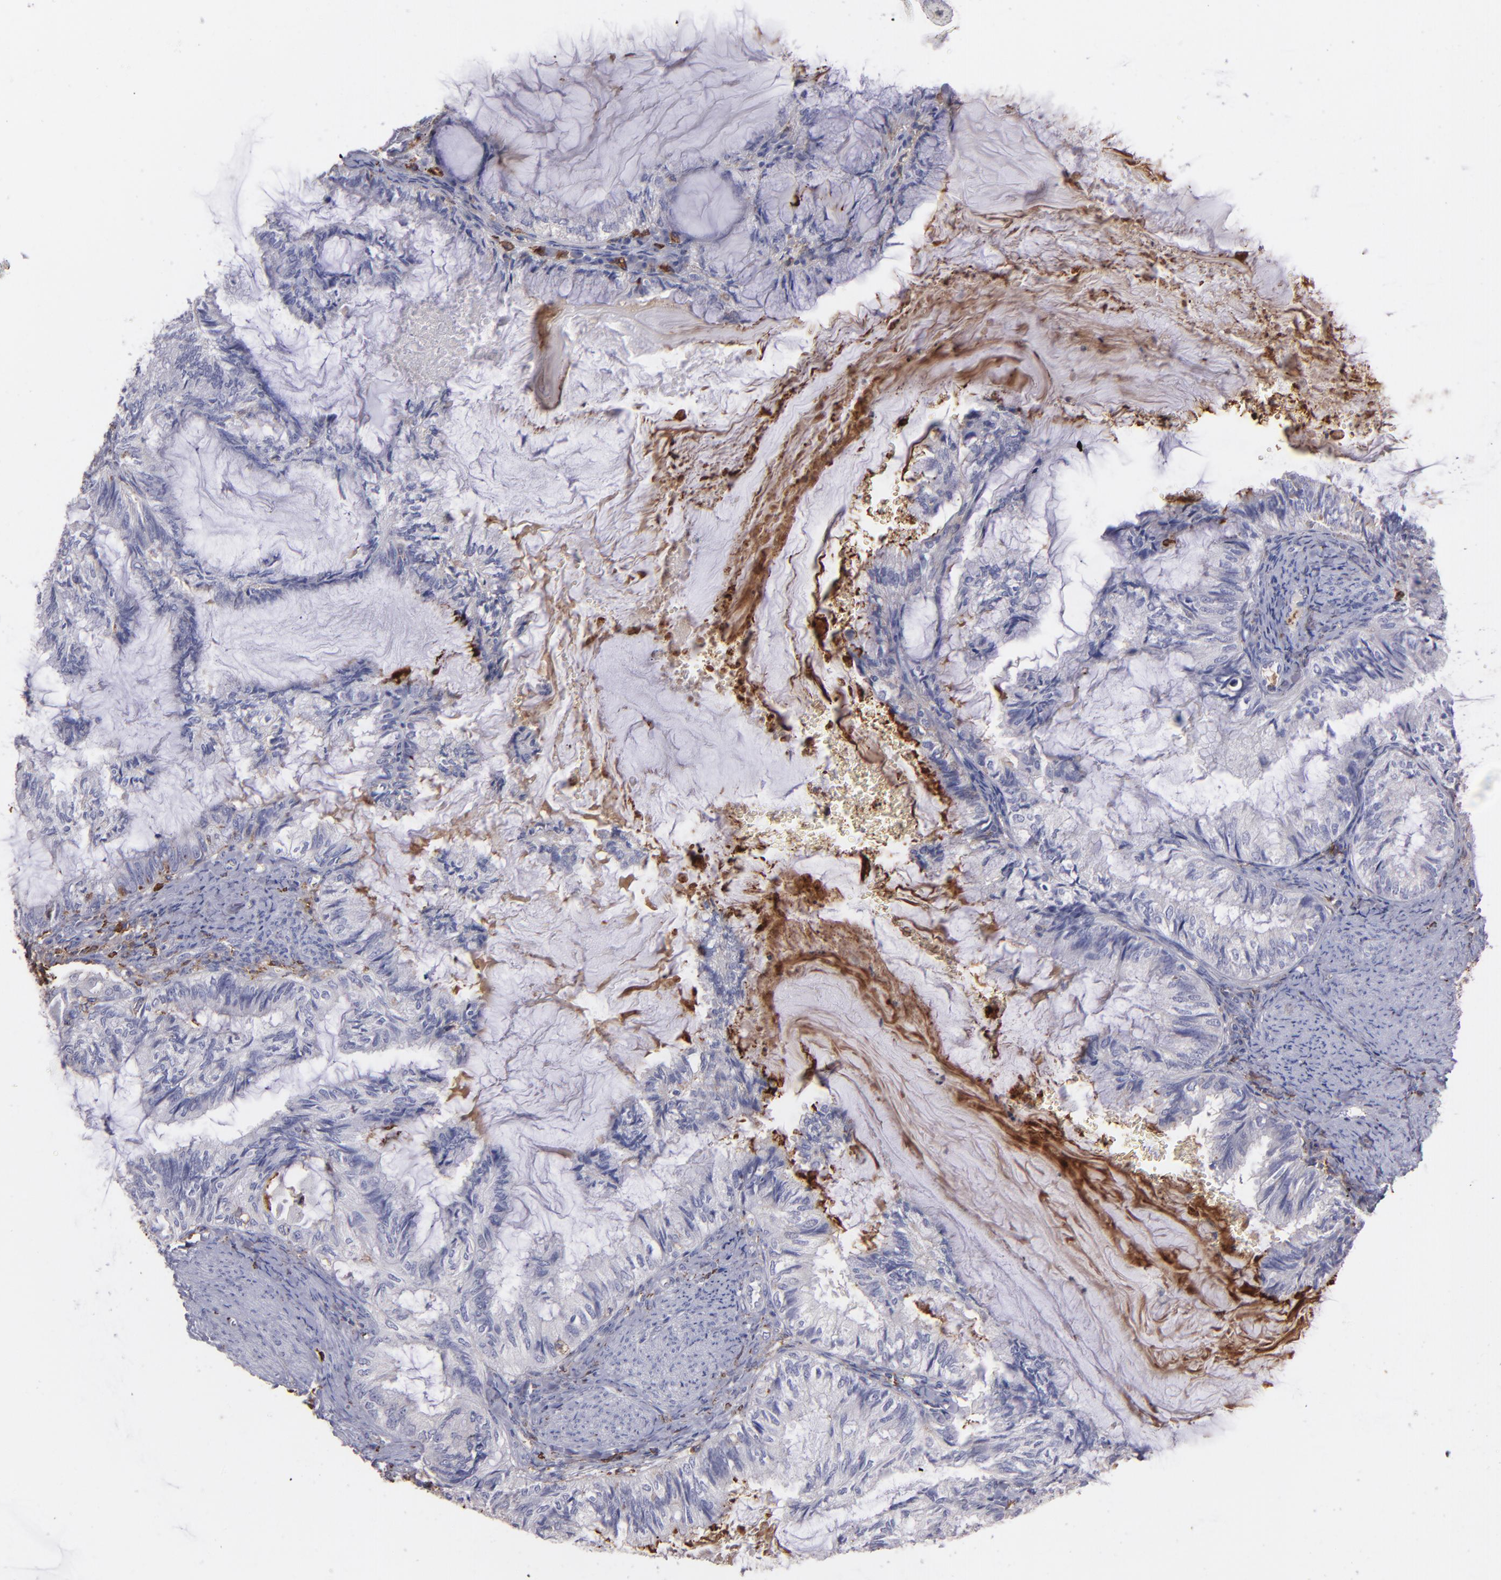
{"staining": {"intensity": "negative", "quantity": "none", "location": "none"}, "tissue": "endometrial cancer", "cell_type": "Tumor cells", "image_type": "cancer", "snomed": [{"axis": "morphology", "description": "Adenocarcinoma, NOS"}, {"axis": "topography", "description": "Endometrium"}], "caption": "Tumor cells are negative for brown protein staining in endometrial cancer.", "gene": "C1QA", "patient": {"sex": "female", "age": 86}}